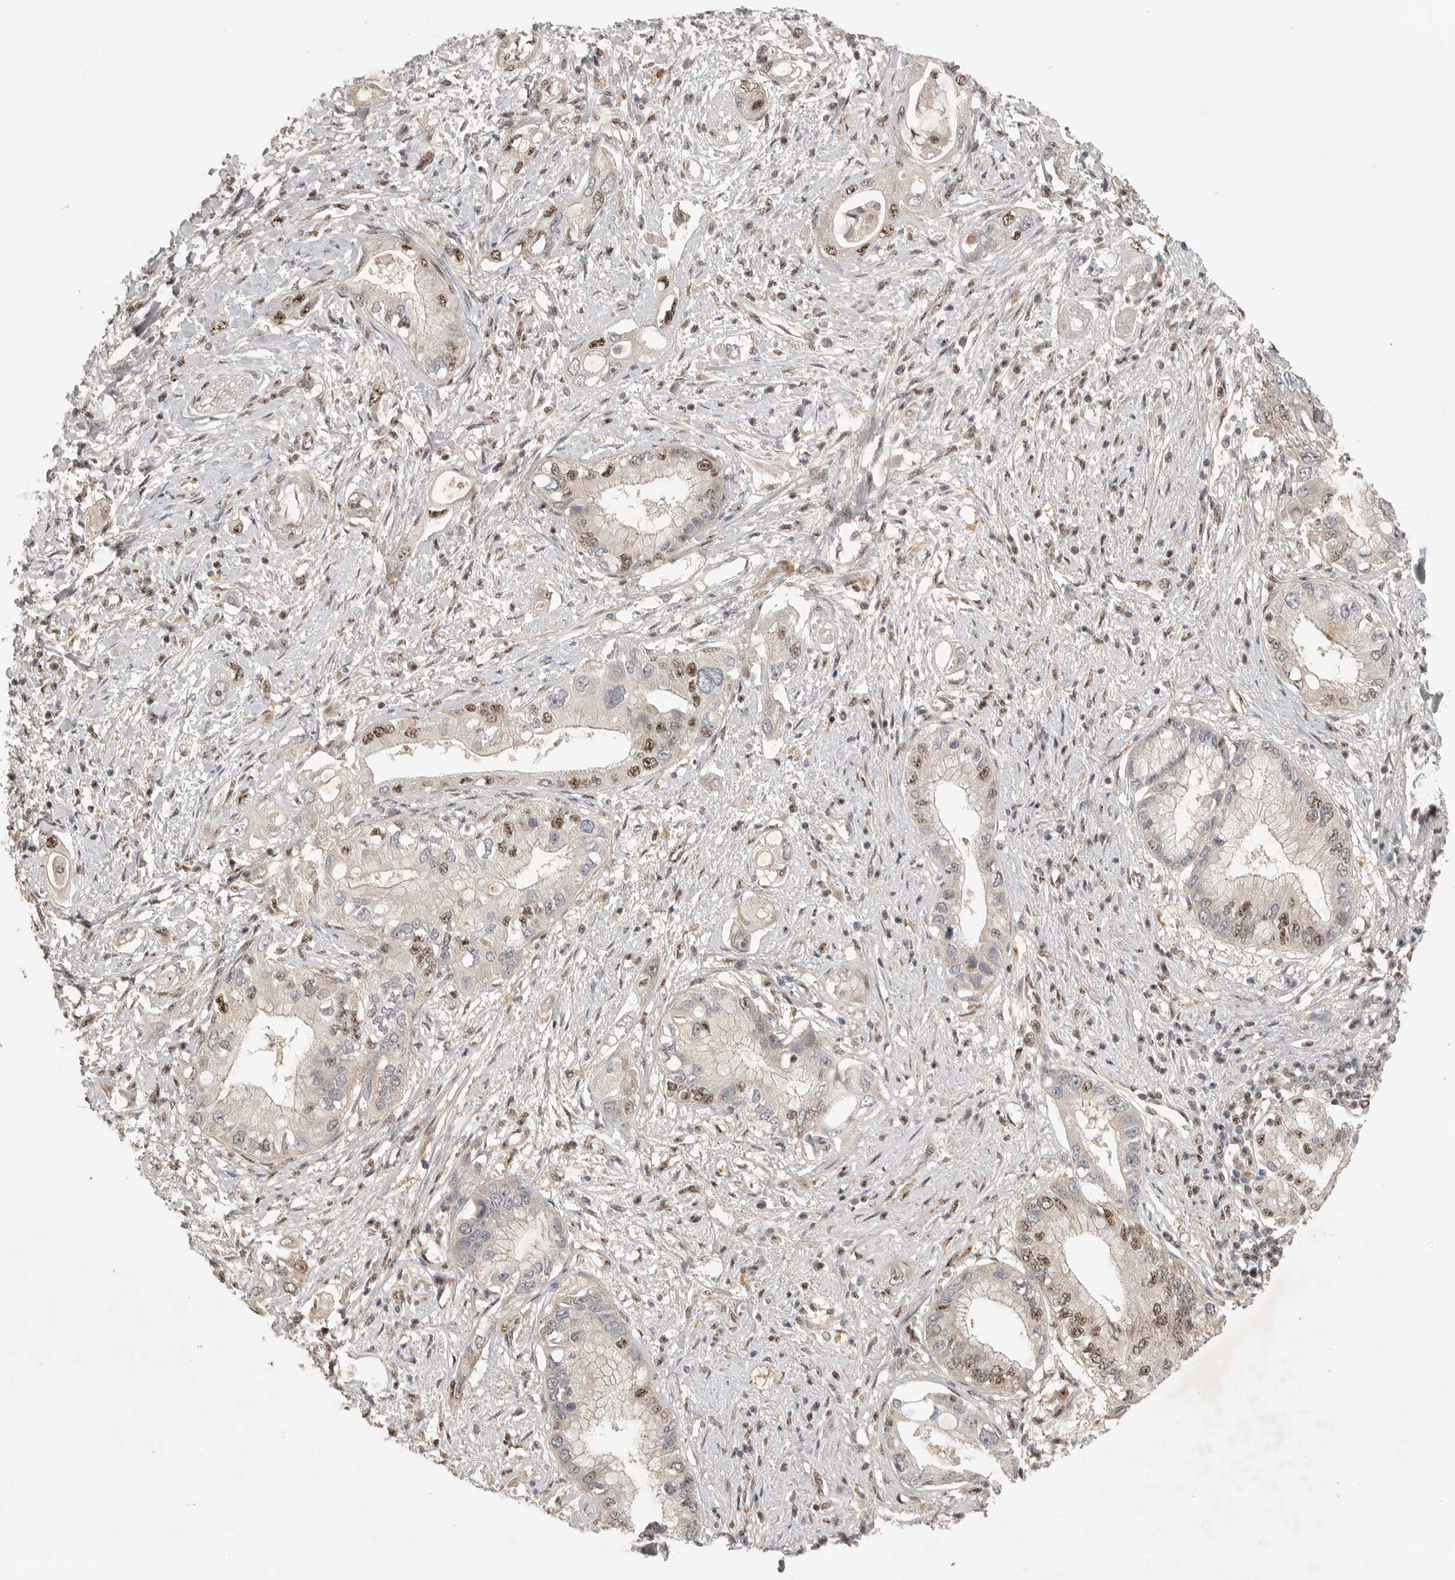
{"staining": {"intensity": "strong", "quantity": "25%-75%", "location": "nuclear"}, "tissue": "pancreatic cancer", "cell_type": "Tumor cells", "image_type": "cancer", "snomed": [{"axis": "morphology", "description": "Inflammation, NOS"}, {"axis": "morphology", "description": "Adenocarcinoma, NOS"}, {"axis": "topography", "description": "Pancreas"}], "caption": "Immunohistochemical staining of adenocarcinoma (pancreatic) exhibits strong nuclear protein expression in approximately 25%-75% of tumor cells.", "gene": "POMP", "patient": {"sex": "female", "age": 56}}